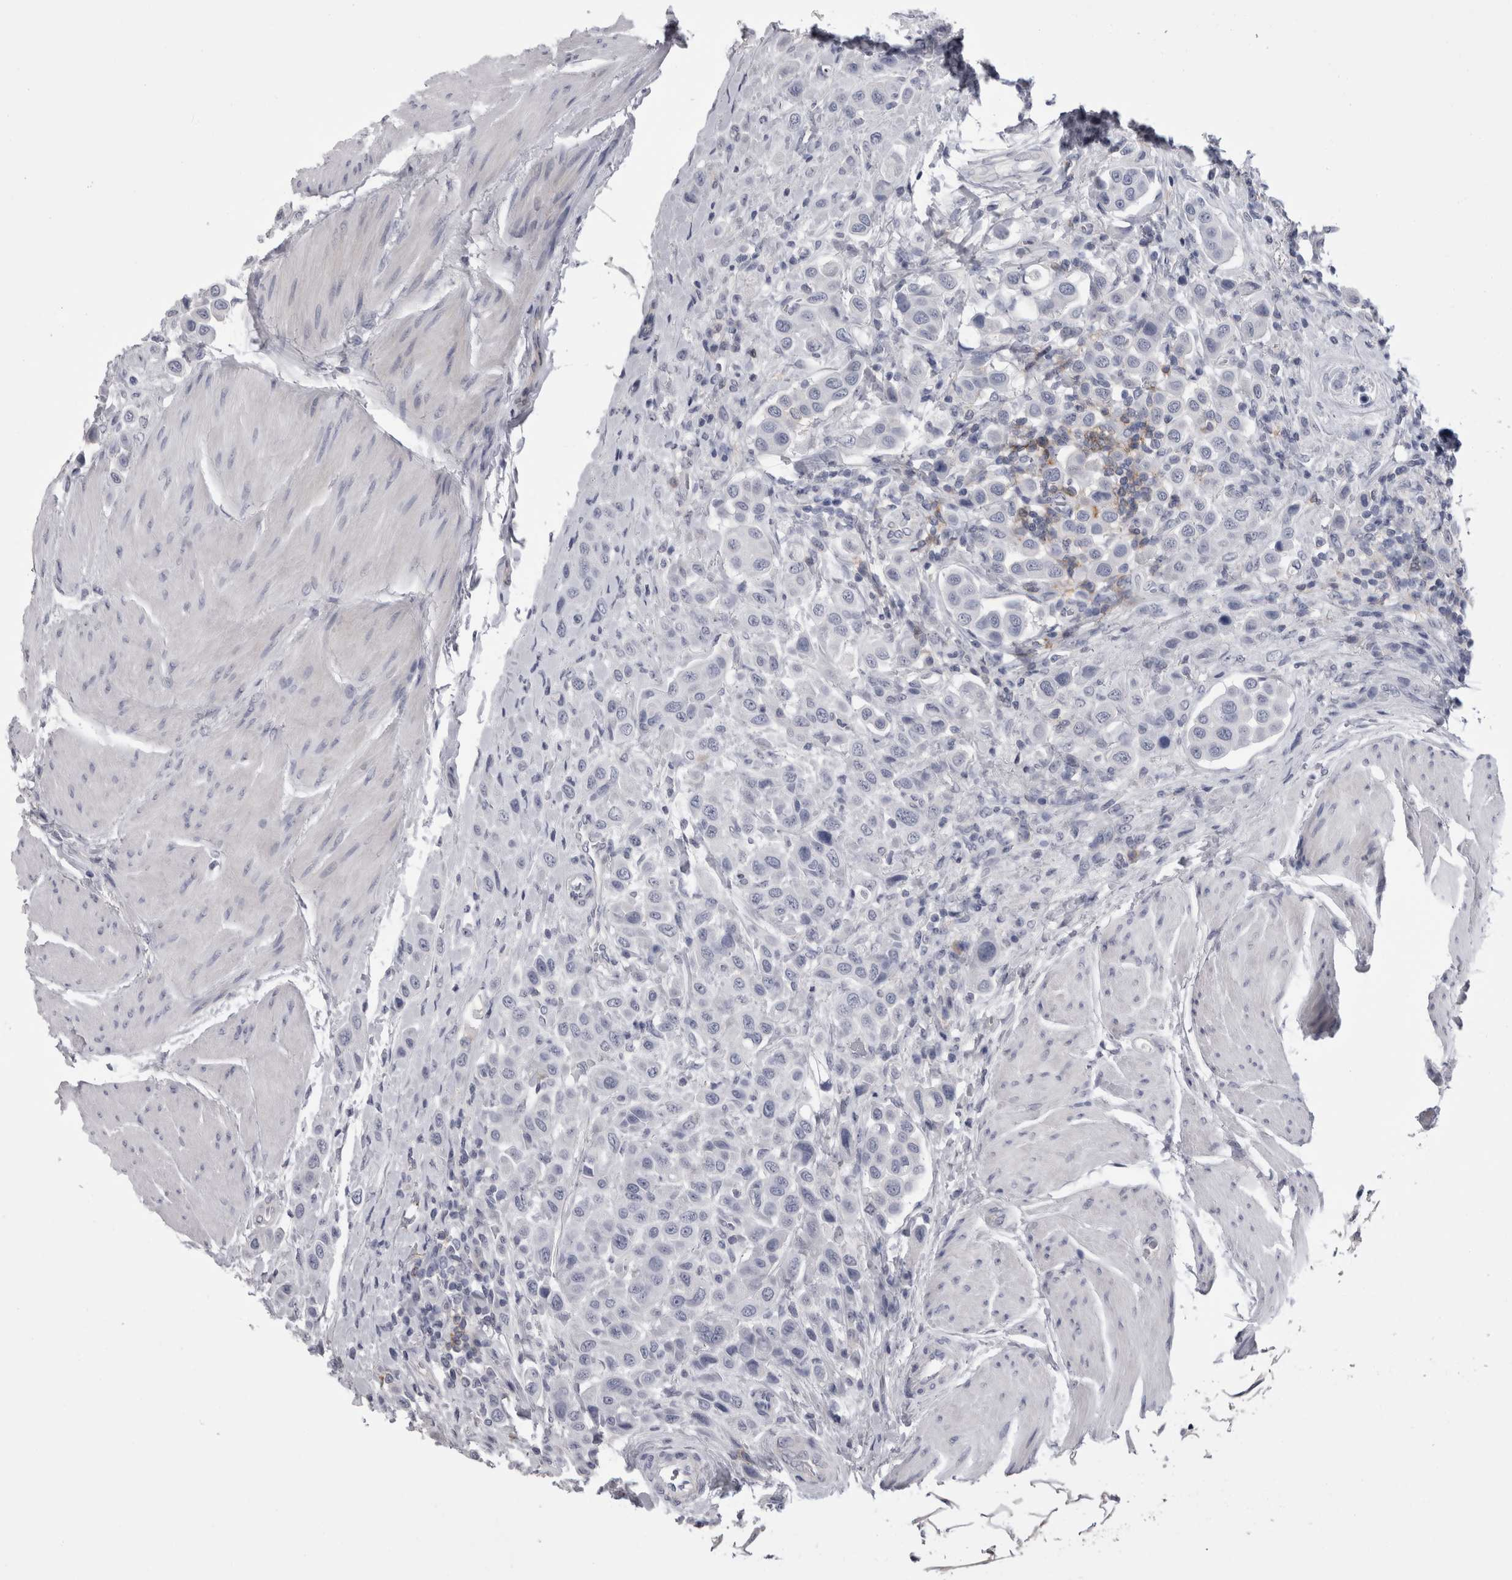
{"staining": {"intensity": "negative", "quantity": "none", "location": "none"}, "tissue": "urothelial cancer", "cell_type": "Tumor cells", "image_type": "cancer", "snomed": [{"axis": "morphology", "description": "Urothelial carcinoma, High grade"}, {"axis": "topography", "description": "Urinary bladder"}], "caption": "Photomicrograph shows no significant protein expression in tumor cells of urothelial cancer.", "gene": "AFMID", "patient": {"sex": "male", "age": 50}}